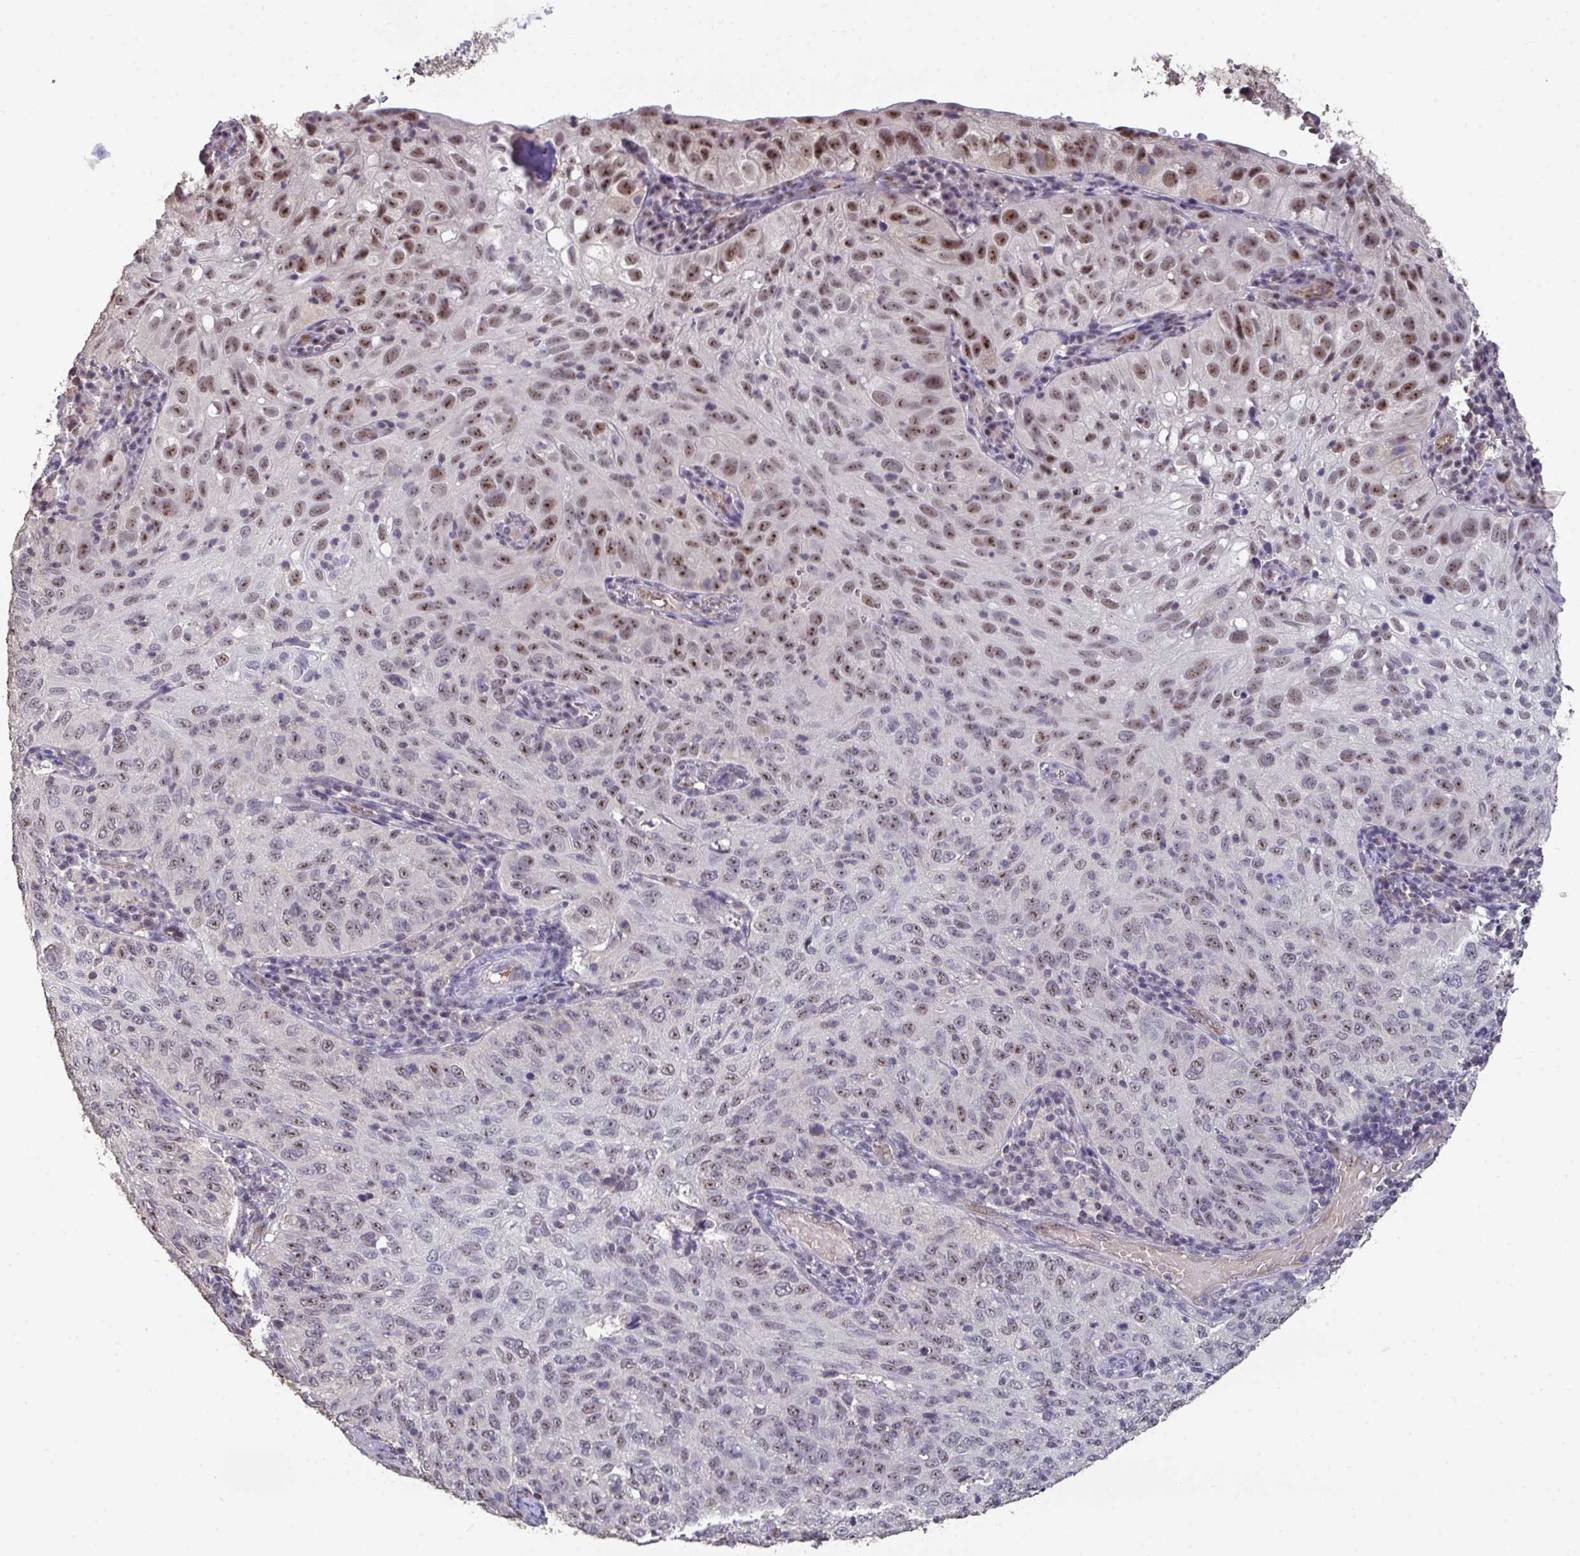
{"staining": {"intensity": "moderate", "quantity": "25%-75%", "location": "nuclear"}, "tissue": "cervical cancer", "cell_type": "Tumor cells", "image_type": "cancer", "snomed": [{"axis": "morphology", "description": "Squamous cell carcinoma, NOS"}, {"axis": "topography", "description": "Cervix"}], "caption": "High-magnification brightfield microscopy of cervical cancer stained with DAB (3,3'-diaminobenzidine) (brown) and counterstained with hematoxylin (blue). tumor cells exhibit moderate nuclear expression is seen in approximately25%-75% of cells. The protein is shown in brown color, while the nuclei are stained blue.", "gene": "SENP3", "patient": {"sex": "female", "age": 52}}